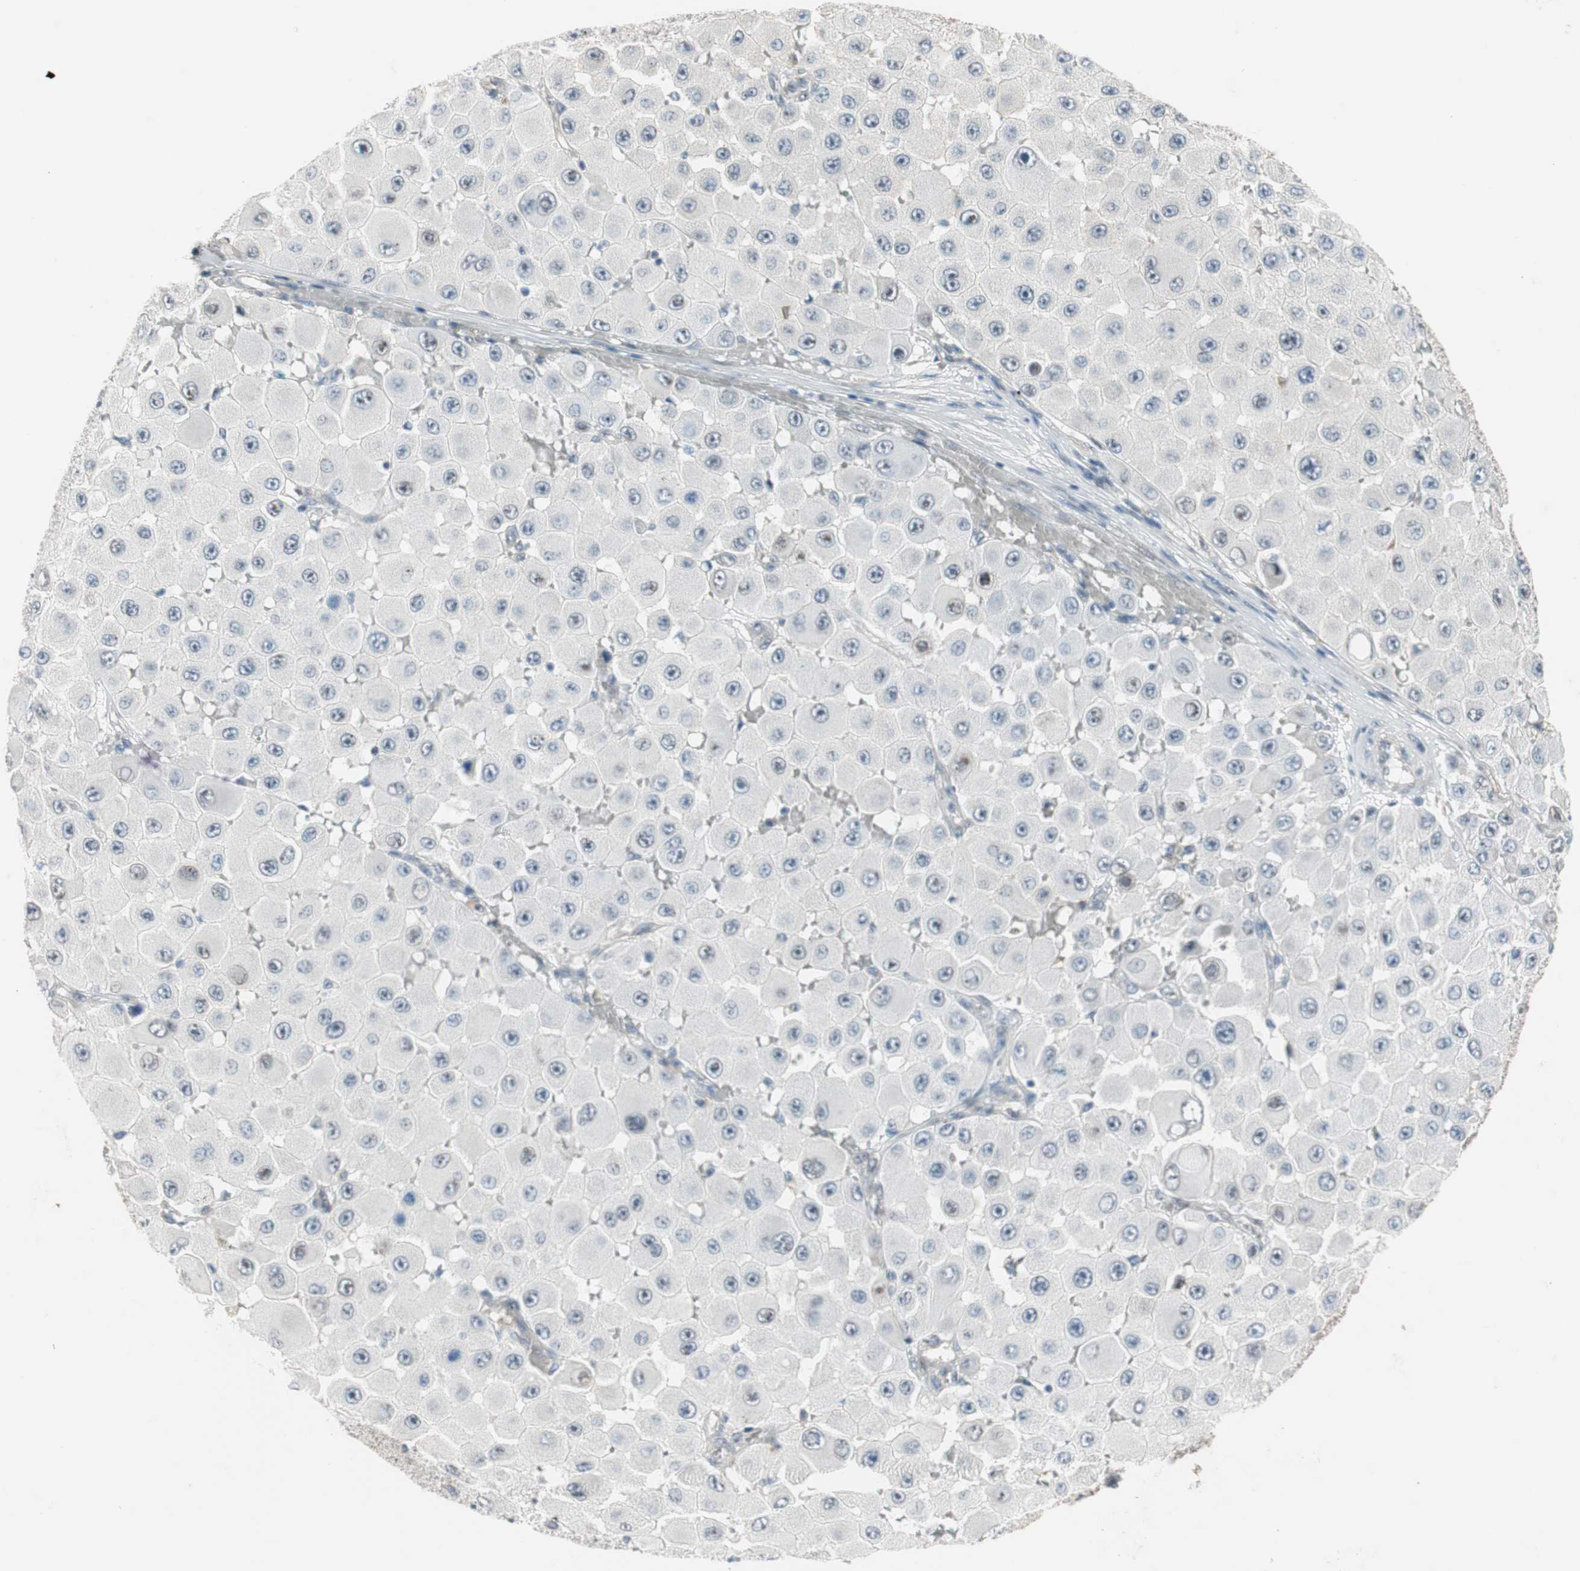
{"staining": {"intensity": "strong", "quantity": "25%-75%", "location": "nuclear"}, "tissue": "melanoma", "cell_type": "Tumor cells", "image_type": "cancer", "snomed": [{"axis": "morphology", "description": "Malignant melanoma, NOS"}, {"axis": "topography", "description": "Skin"}], "caption": "This photomicrograph reveals malignant melanoma stained with immunohistochemistry (IHC) to label a protein in brown. The nuclear of tumor cells show strong positivity for the protein. Nuclei are counter-stained blue.", "gene": "PML", "patient": {"sex": "female", "age": 81}}